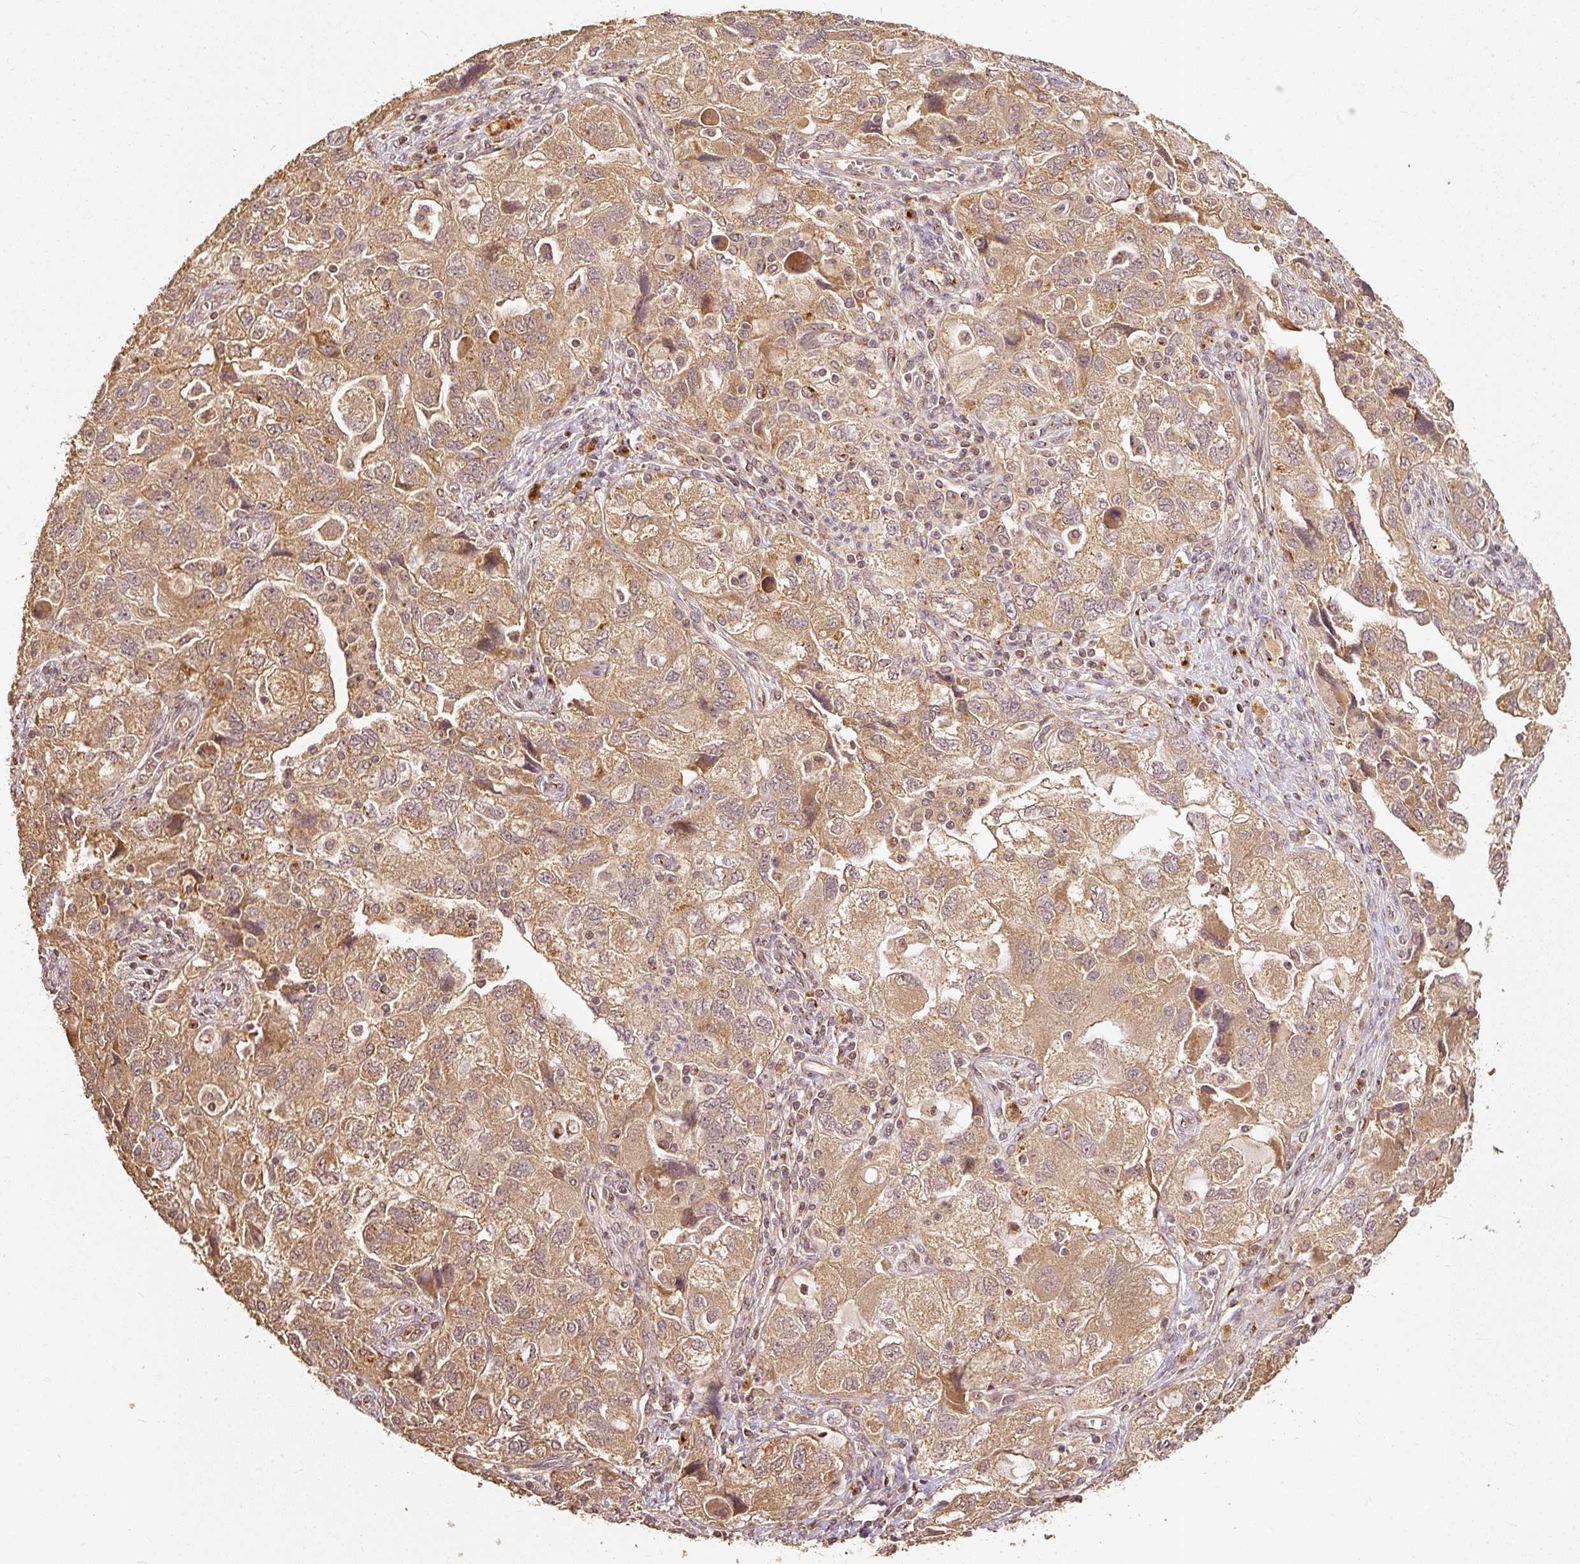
{"staining": {"intensity": "moderate", "quantity": ">75%", "location": "cytoplasmic/membranous"}, "tissue": "ovarian cancer", "cell_type": "Tumor cells", "image_type": "cancer", "snomed": [{"axis": "morphology", "description": "Carcinoma, NOS"}, {"axis": "morphology", "description": "Cystadenocarcinoma, serous, NOS"}, {"axis": "topography", "description": "Ovary"}], "caption": "Brown immunohistochemical staining in human ovarian serous cystadenocarcinoma reveals moderate cytoplasmic/membranous staining in approximately >75% of tumor cells.", "gene": "FUT8", "patient": {"sex": "female", "age": 69}}